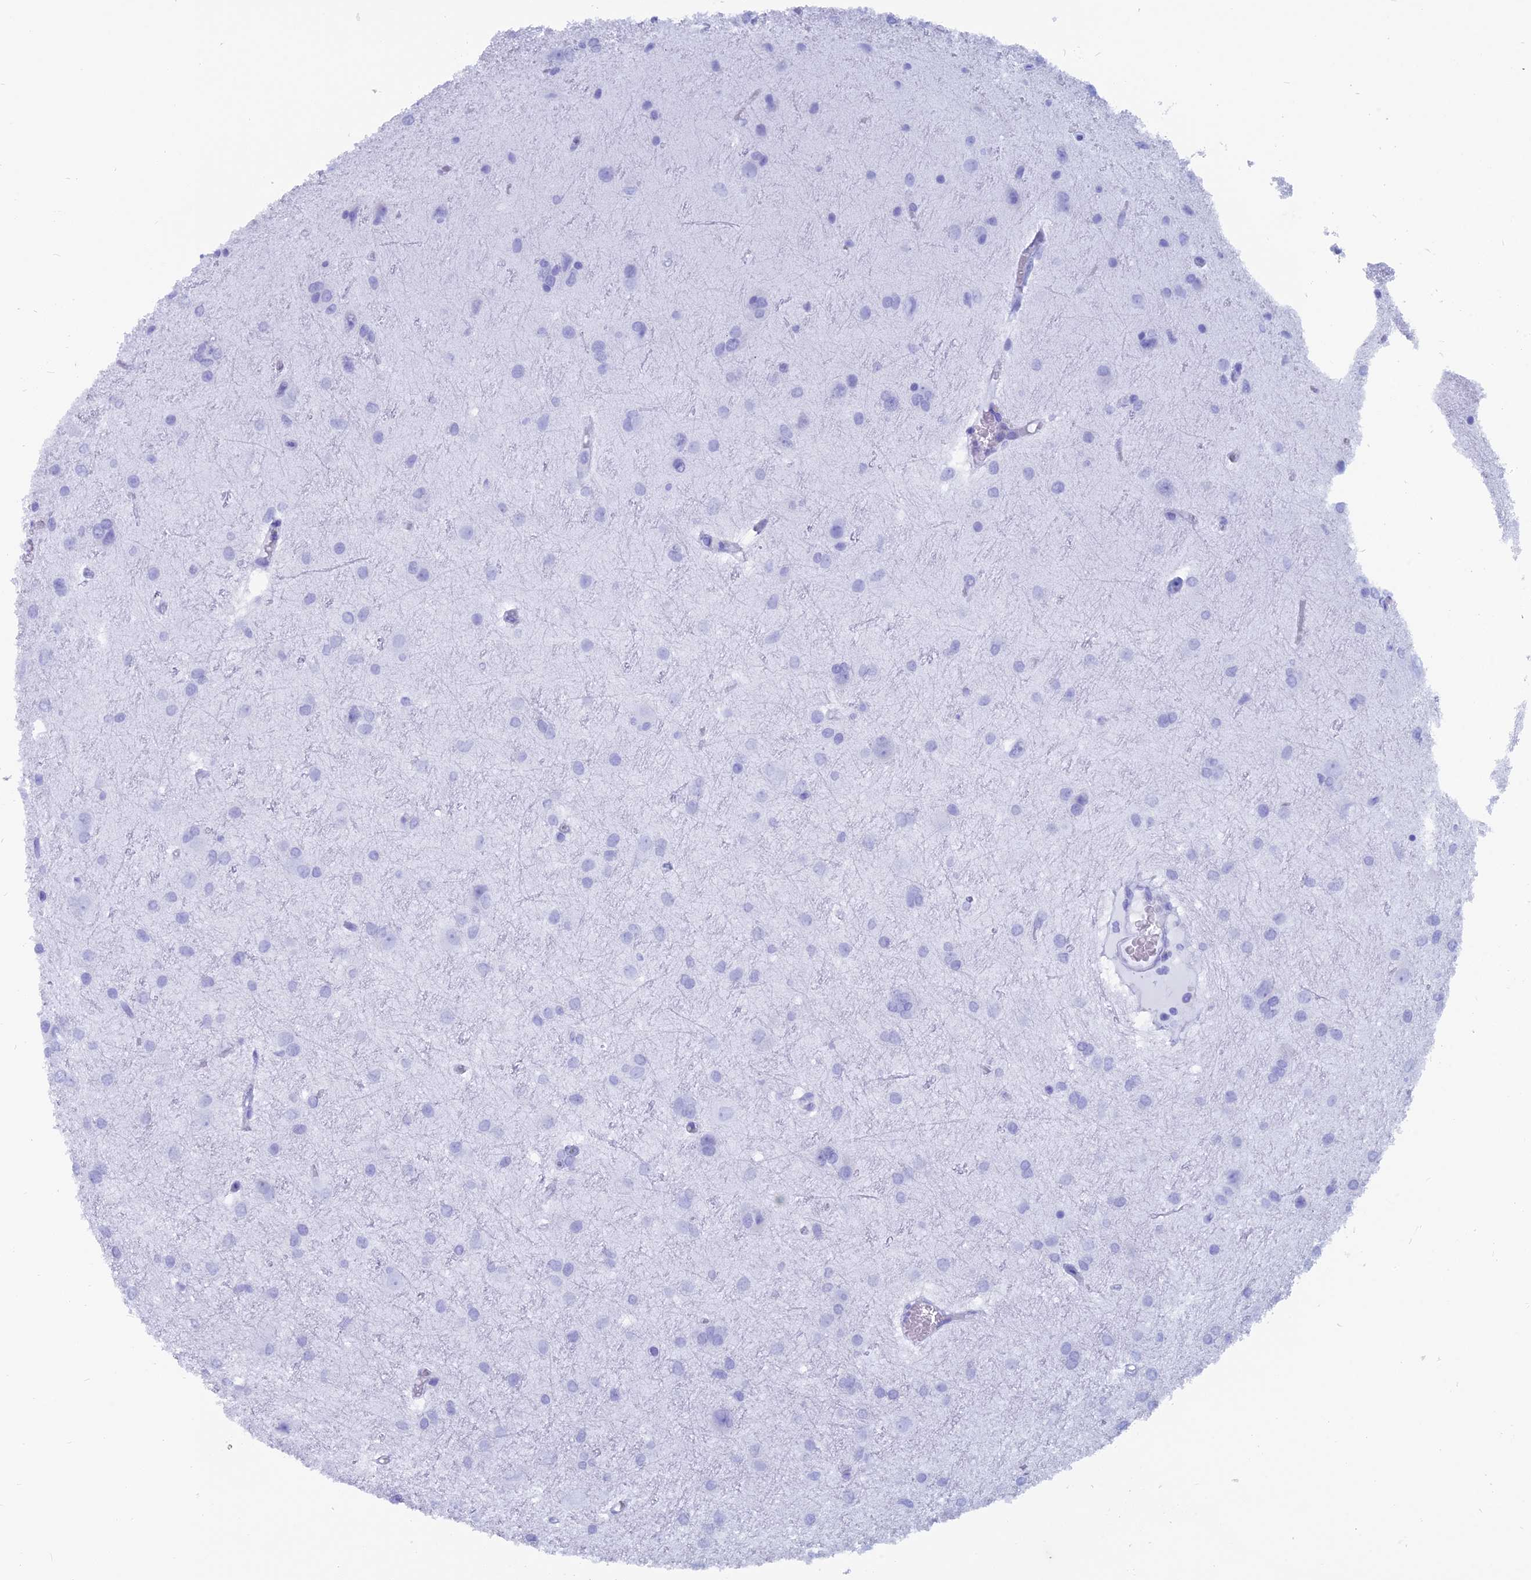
{"staining": {"intensity": "negative", "quantity": "none", "location": "none"}, "tissue": "glioma", "cell_type": "Tumor cells", "image_type": "cancer", "snomed": [{"axis": "morphology", "description": "Glioma, malignant, High grade"}, {"axis": "topography", "description": "Brain"}], "caption": "Glioma was stained to show a protein in brown. There is no significant positivity in tumor cells.", "gene": "CAPS", "patient": {"sex": "female", "age": 50}}